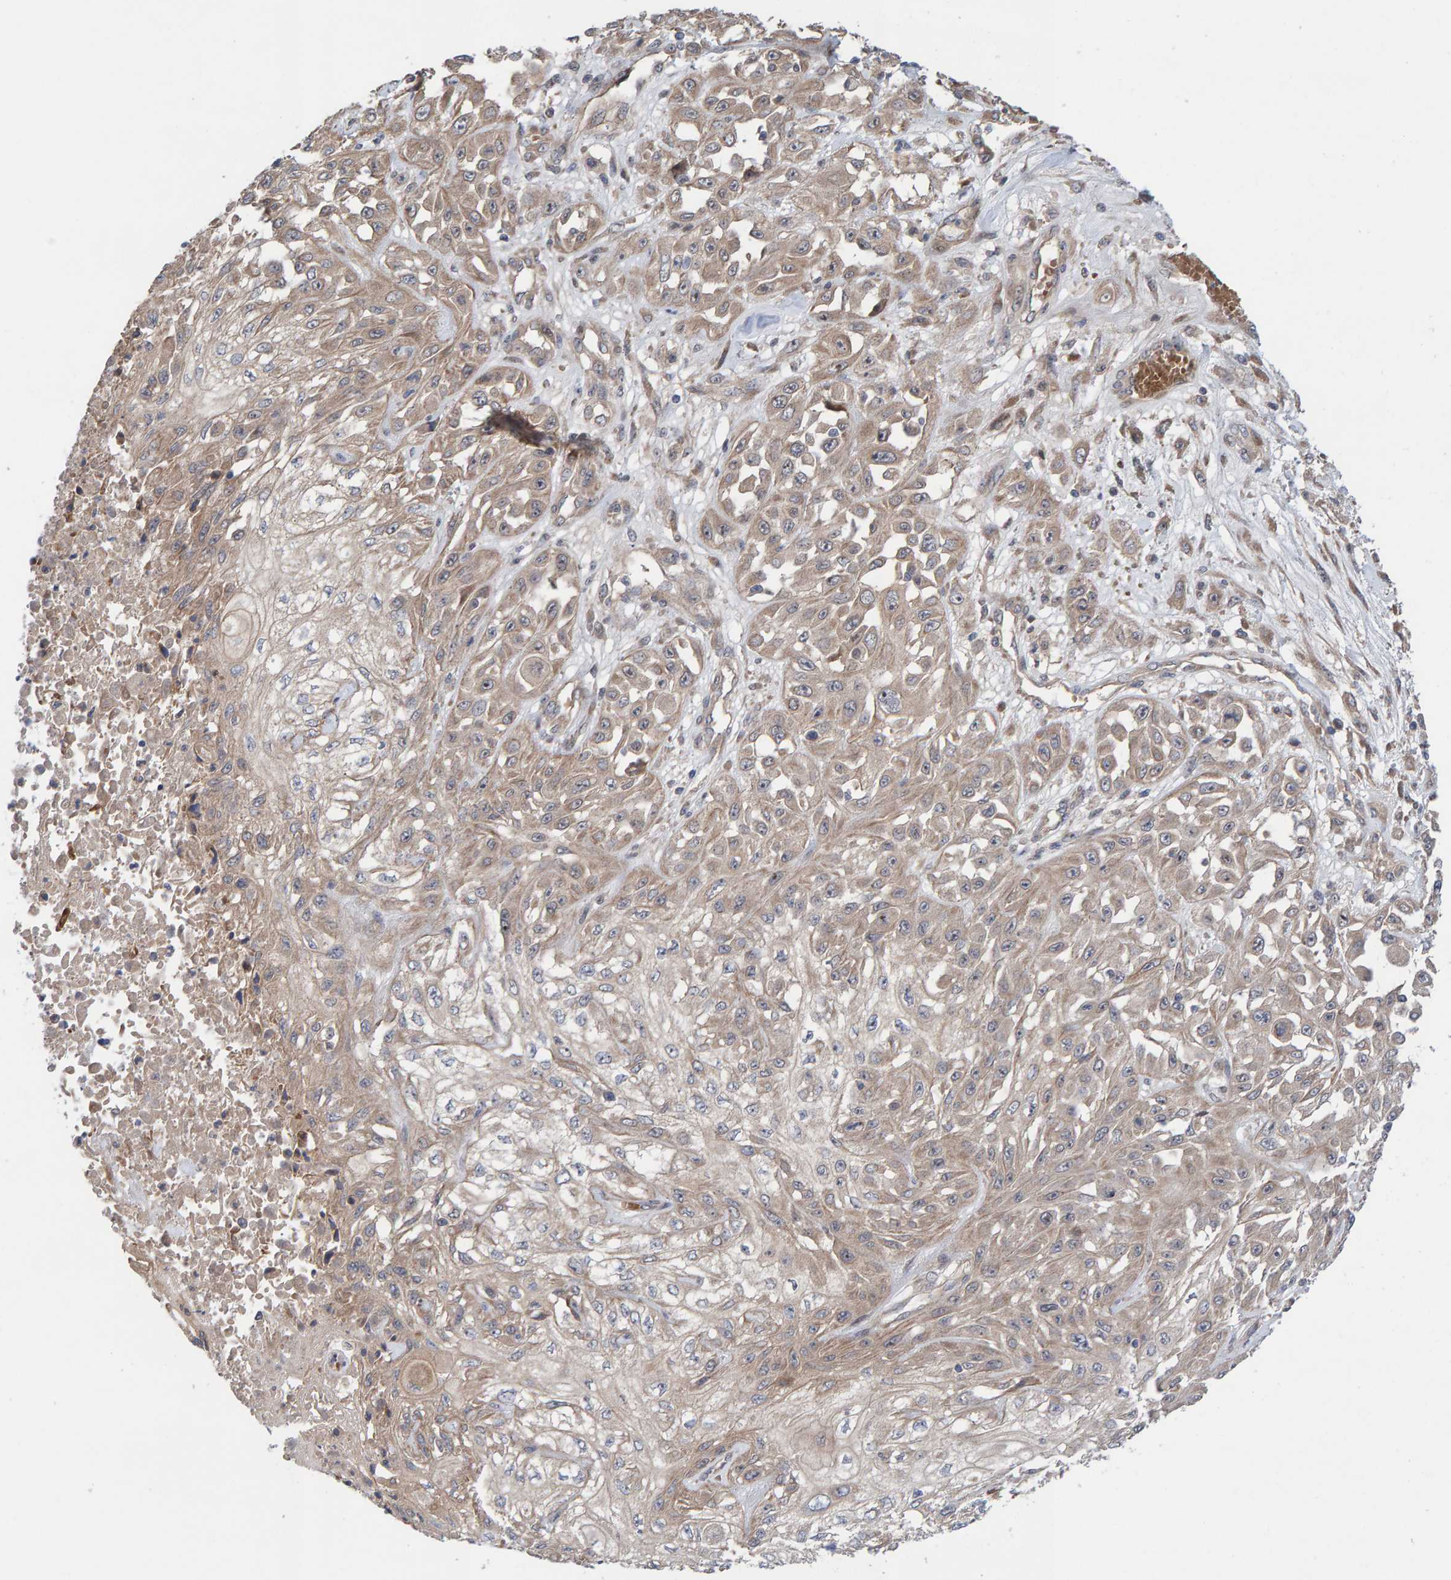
{"staining": {"intensity": "weak", "quantity": ">75%", "location": "cytoplasmic/membranous"}, "tissue": "skin cancer", "cell_type": "Tumor cells", "image_type": "cancer", "snomed": [{"axis": "morphology", "description": "Squamous cell carcinoma, NOS"}, {"axis": "morphology", "description": "Squamous cell carcinoma, metastatic, NOS"}, {"axis": "topography", "description": "Skin"}, {"axis": "topography", "description": "Lymph node"}], "caption": "IHC micrograph of neoplastic tissue: human skin metastatic squamous cell carcinoma stained using immunohistochemistry displays low levels of weak protein expression localized specifically in the cytoplasmic/membranous of tumor cells, appearing as a cytoplasmic/membranous brown color.", "gene": "LRSAM1", "patient": {"sex": "male", "age": 75}}